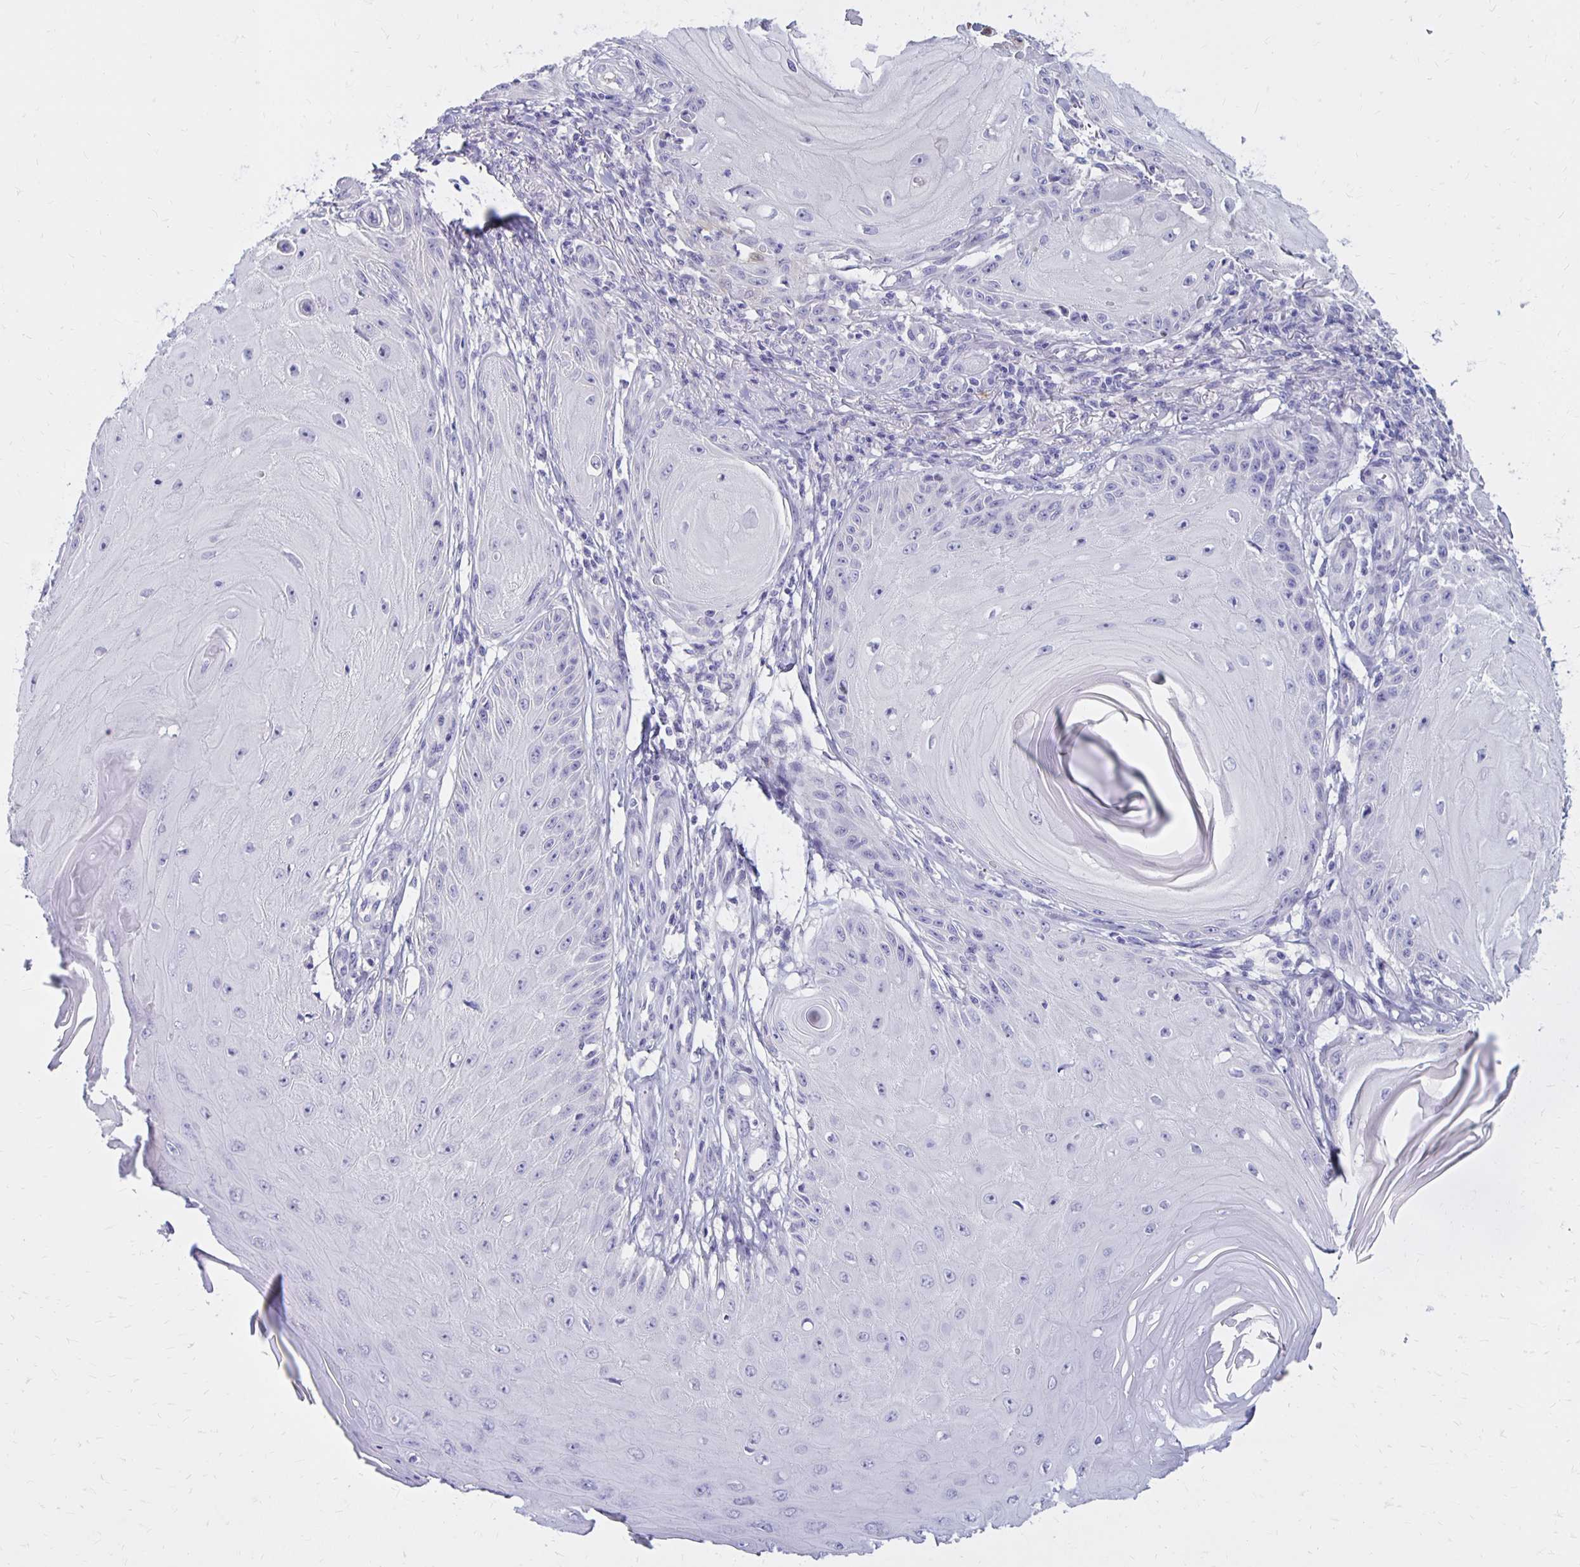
{"staining": {"intensity": "negative", "quantity": "none", "location": "none"}, "tissue": "skin cancer", "cell_type": "Tumor cells", "image_type": "cancer", "snomed": [{"axis": "morphology", "description": "Squamous cell carcinoma, NOS"}, {"axis": "topography", "description": "Skin"}], "caption": "This is an immunohistochemistry (IHC) histopathology image of skin cancer. There is no expression in tumor cells.", "gene": "FNTB", "patient": {"sex": "female", "age": 77}}